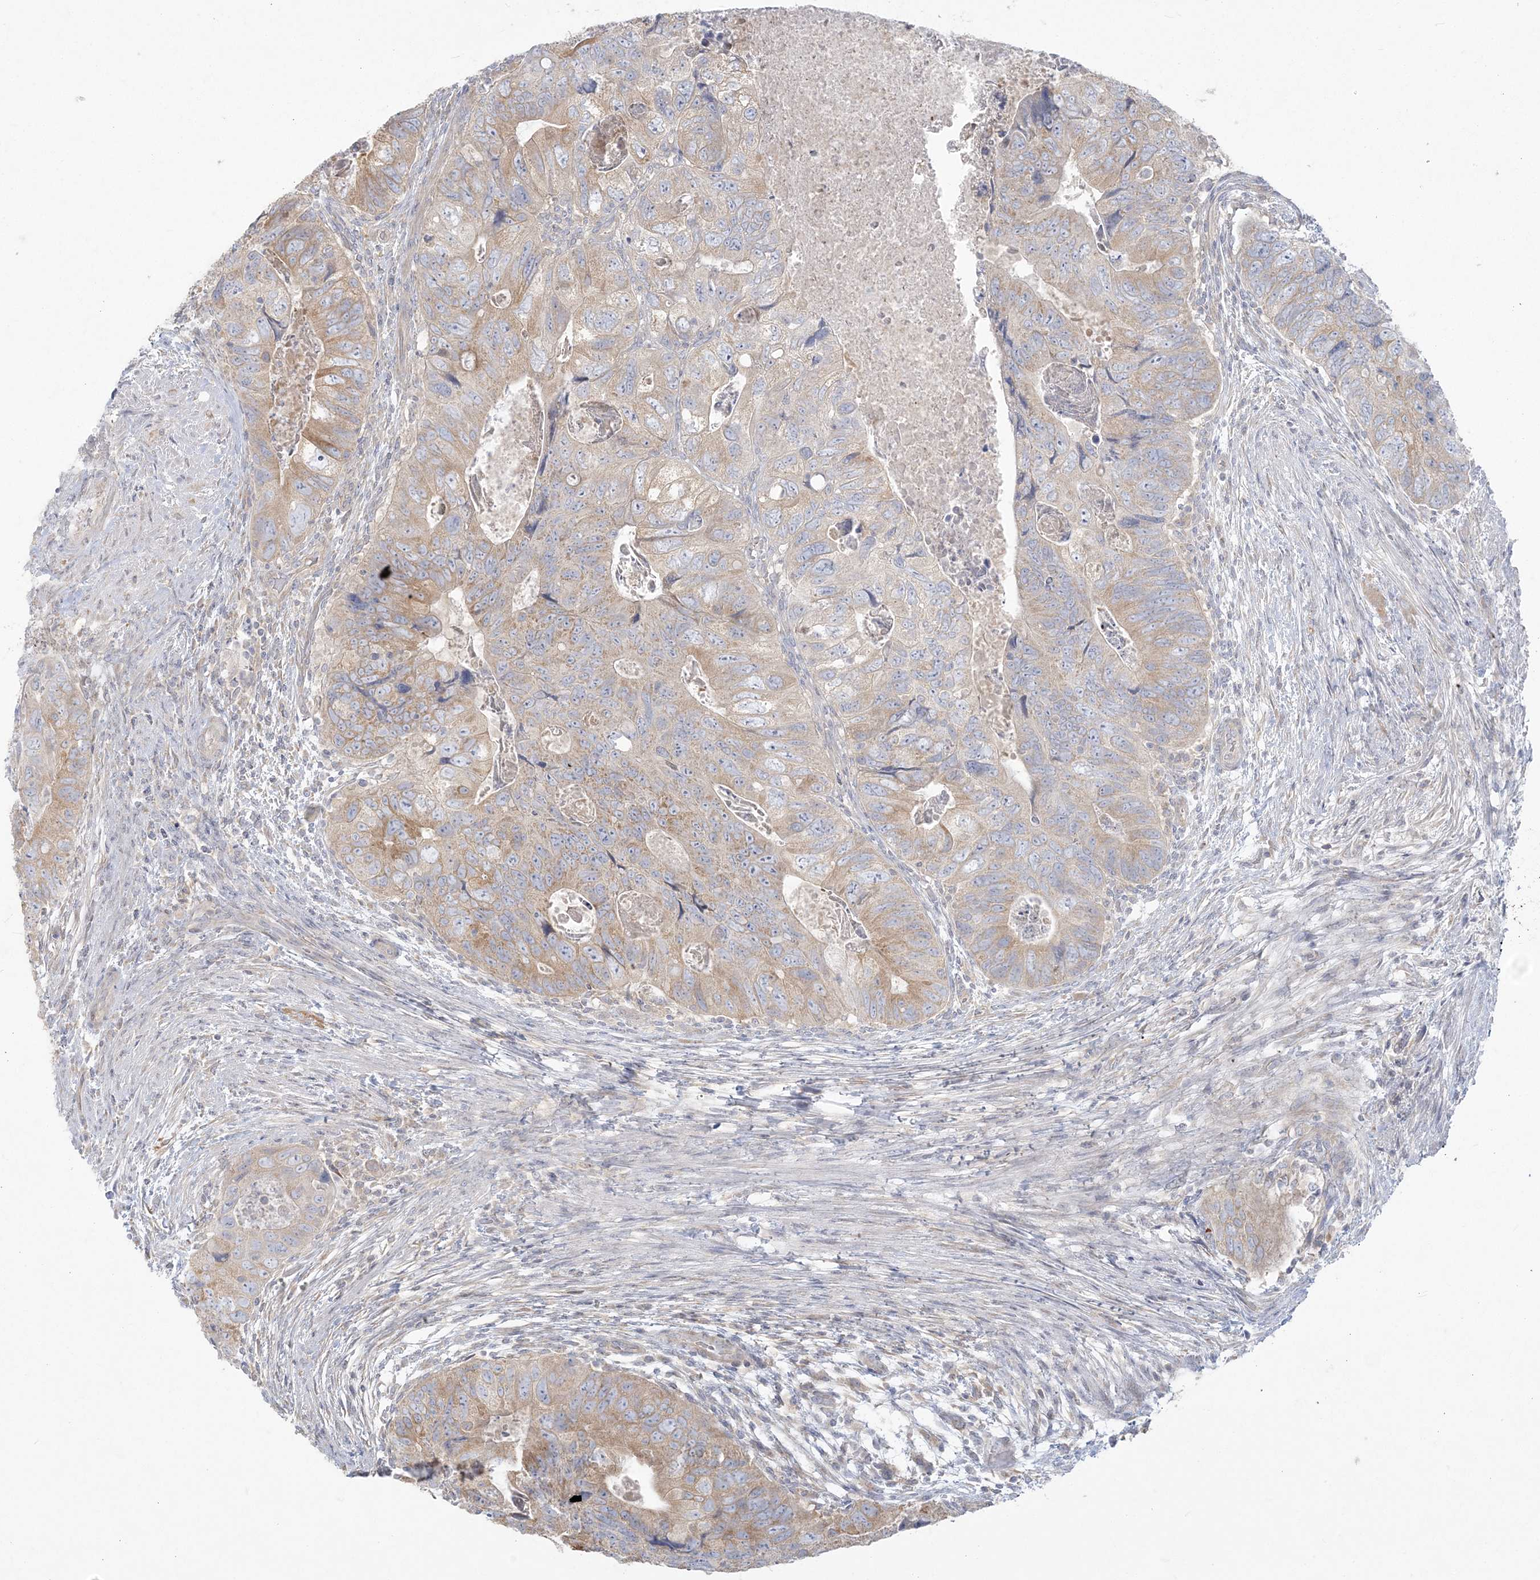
{"staining": {"intensity": "moderate", "quantity": "25%-75%", "location": "cytoplasmic/membranous"}, "tissue": "colorectal cancer", "cell_type": "Tumor cells", "image_type": "cancer", "snomed": [{"axis": "morphology", "description": "Adenocarcinoma, NOS"}, {"axis": "topography", "description": "Rectum"}], "caption": "The image reveals staining of colorectal cancer, revealing moderate cytoplasmic/membranous protein positivity (brown color) within tumor cells.", "gene": "ZC3H6", "patient": {"sex": "male", "age": 63}}